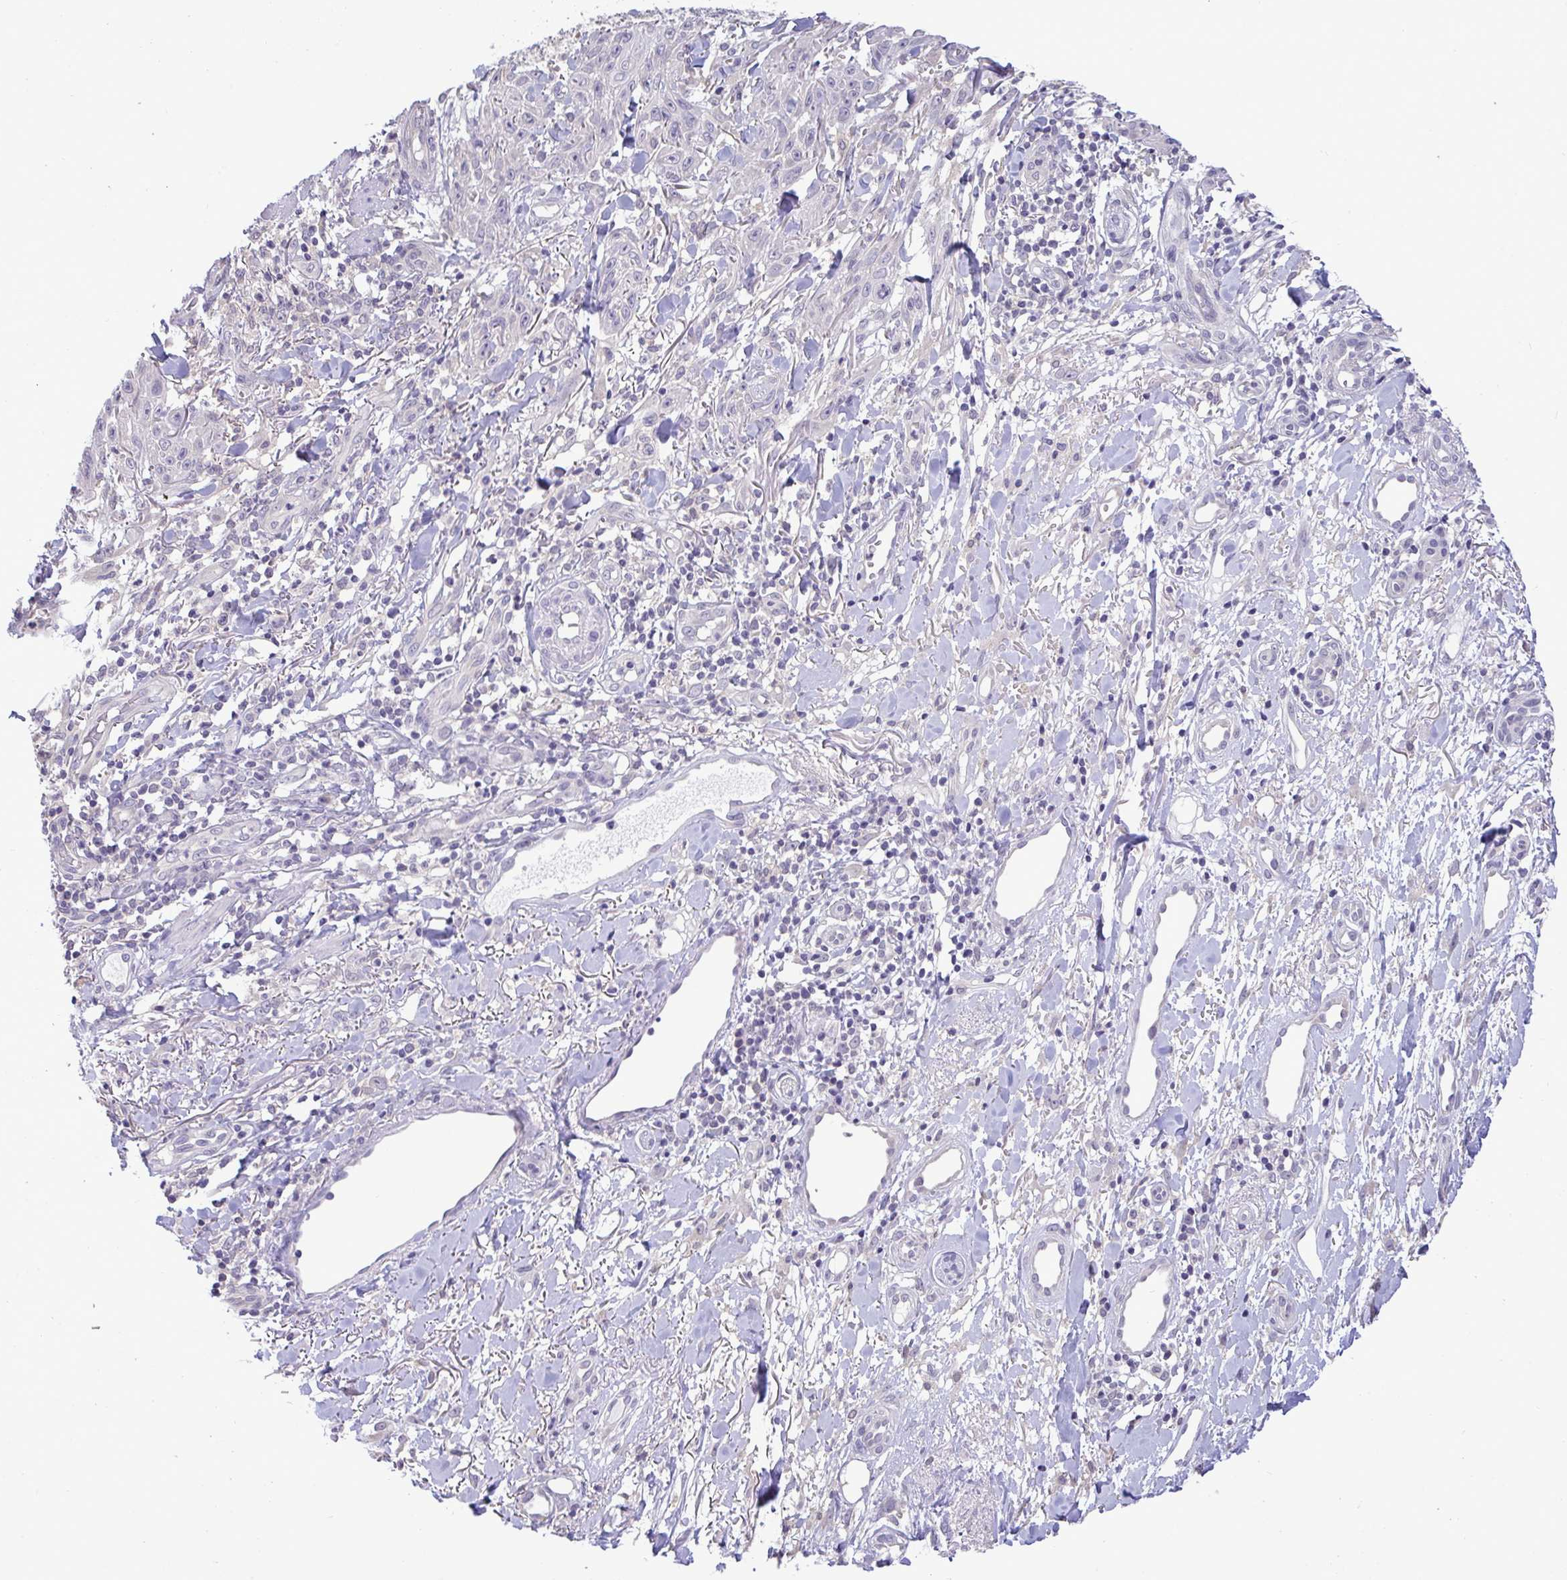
{"staining": {"intensity": "negative", "quantity": "none", "location": "none"}, "tissue": "skin cancer", "cell_type": "Tumor cells", "image_type": "cancer", "snomed": [{"axis": "morphology", "description": "Squamous cell carcinoma, NOS"}, {"axis": "topography", "description": "Skin"}], "caption": "IHC image of squamous cell carcinoma (skin) stained for a protein (brown), which demonstrates no expression in tumor cells. The staining was performed using DAB to visualize the protein expression in brown, while the nuclei were stained in blue with hematoxylin (Magnification: 20x).", "gene": "TMEM41A", "patient": {"sex": "male", "age": 86}}